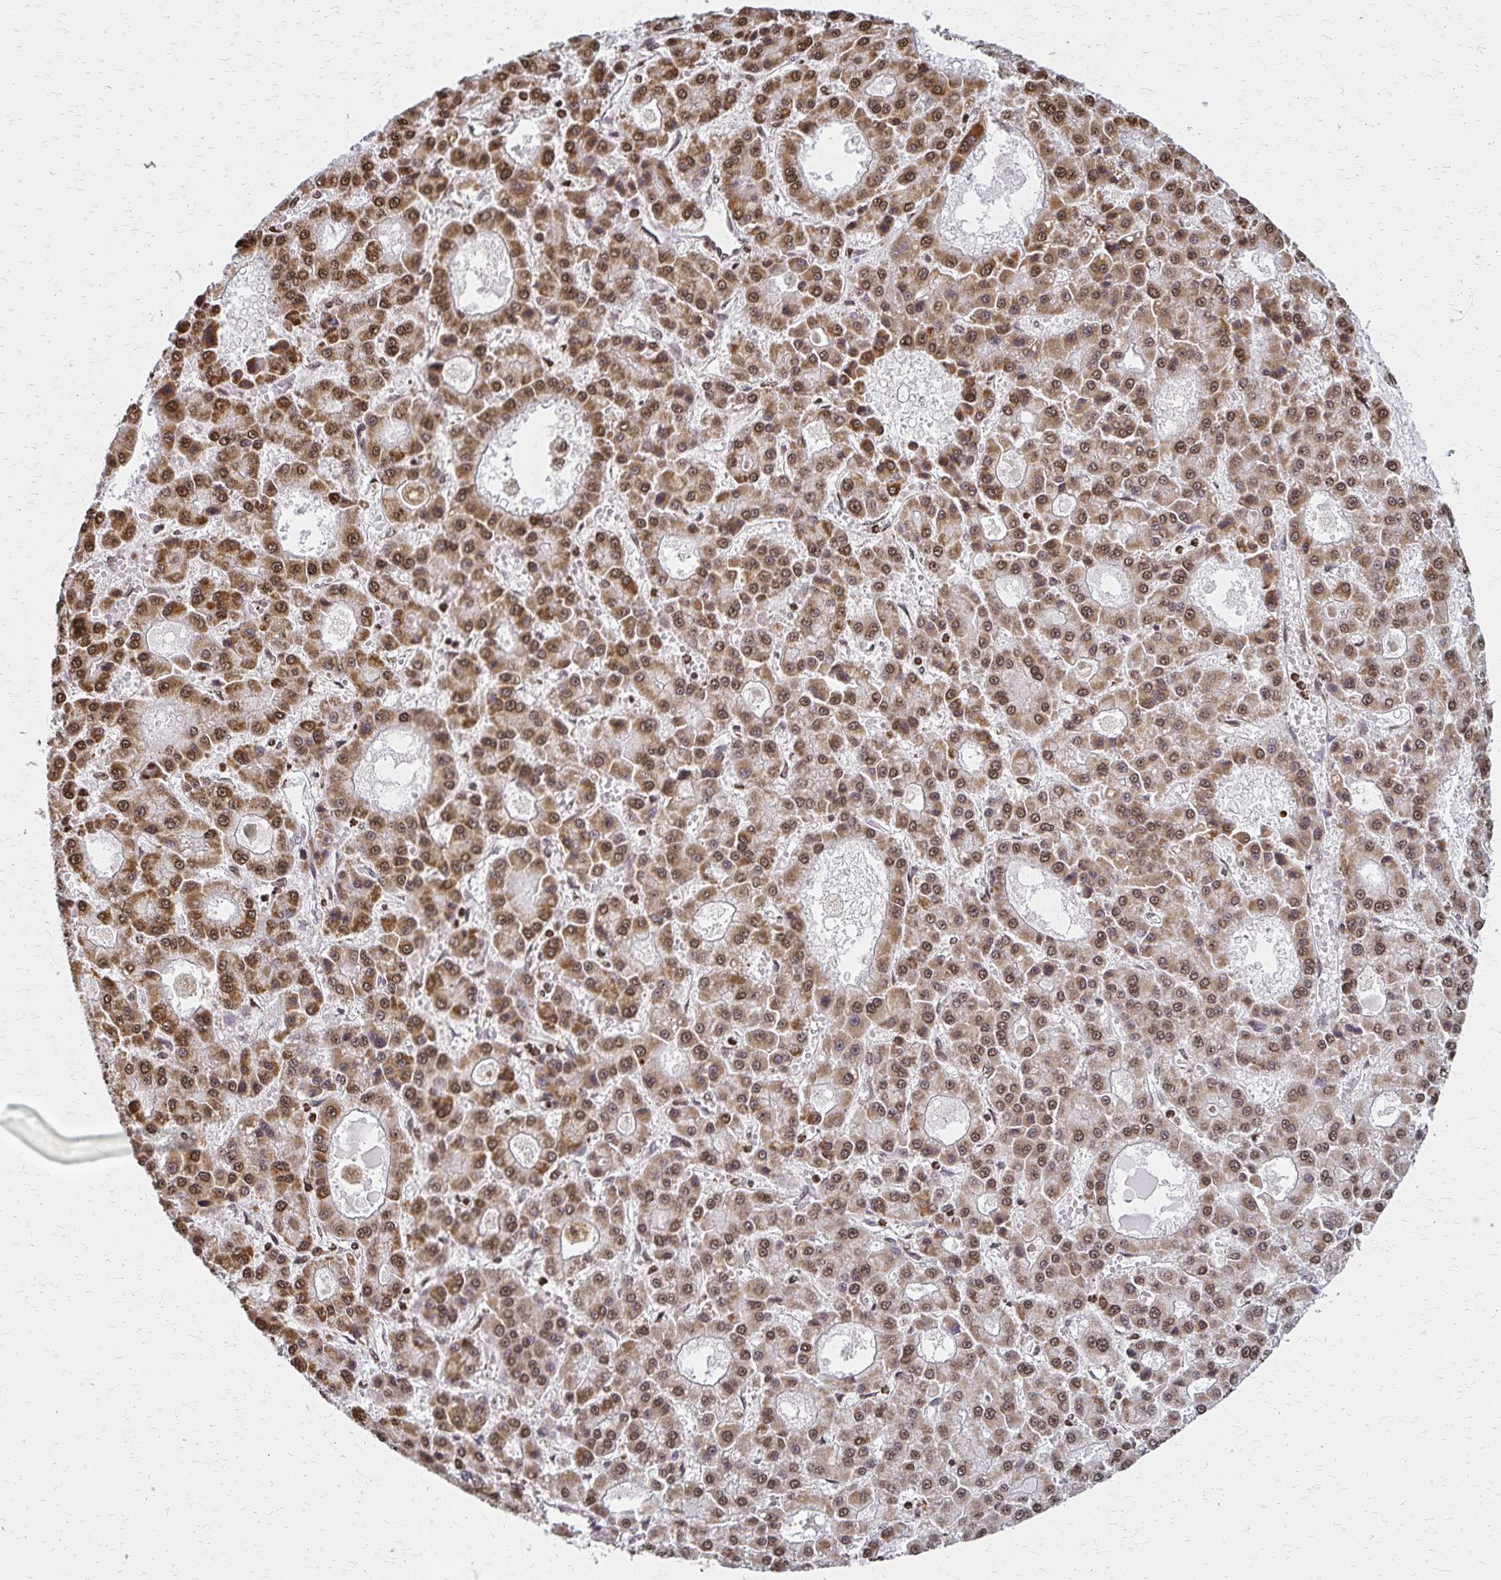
{"staining": {"intensity": "moderate", "quantity": ">75%", "location": "cytoplasmic/membranous,nuclear"}, "tissue": "liver cancer", "cell_type": "Tumor cells", "image_type": "cancer", "snomed": [{"axis": "morphology", "description": "Carcinoma, Hepatocellular, NOS"}, {"axis": "topography", "description": "Liver"}], "caption": "A medium amount of moderate cytoplasmic/membranous and nuclear positivity is present in about >75% of tumor cells in liver cancer (hepatocellular carcinoma) tissue. (IHC, brightfield microscopy, high magnification).", "gene": "HOXA9", "patient": {"sex": "male", "age": 70}}